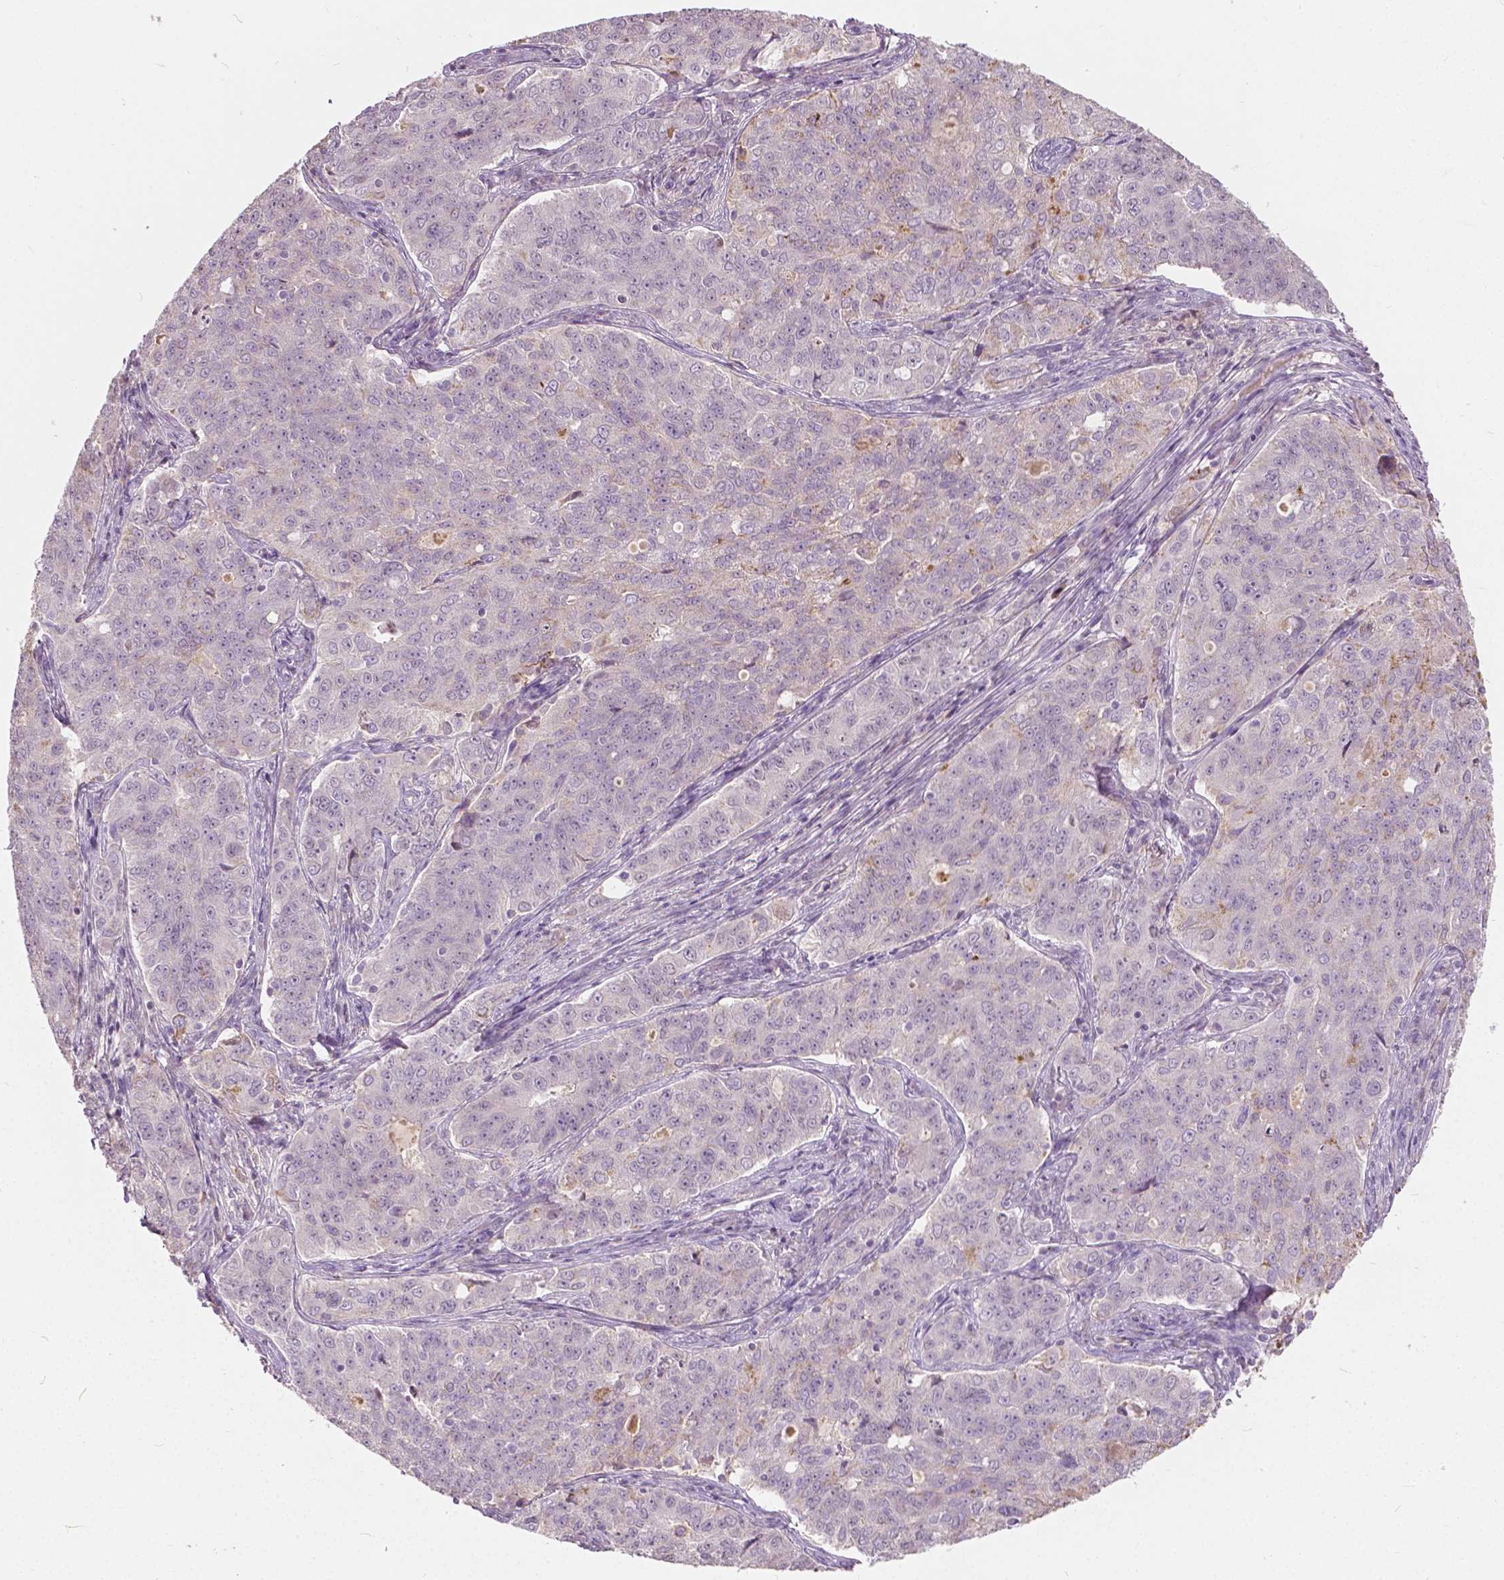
{"staining": {"intensity": "negative", "quantity": "none", "location": "none"}, "tissue": "endometrial cancer", "cell_type": "Tumor cells", "image_type": "cancer", "snomed": [{"axis": "morphology", "description": "Adenocarcinoma, NOS"}, {"axis": "topography", "description": "Endometrium"}], "caption": "The photomicrograph exhibits no significant positivity in tumor cells of adenocarcinoma (endometrial).", "gene": "DLX6", "patient": {"sex": "female", "age": 43}}